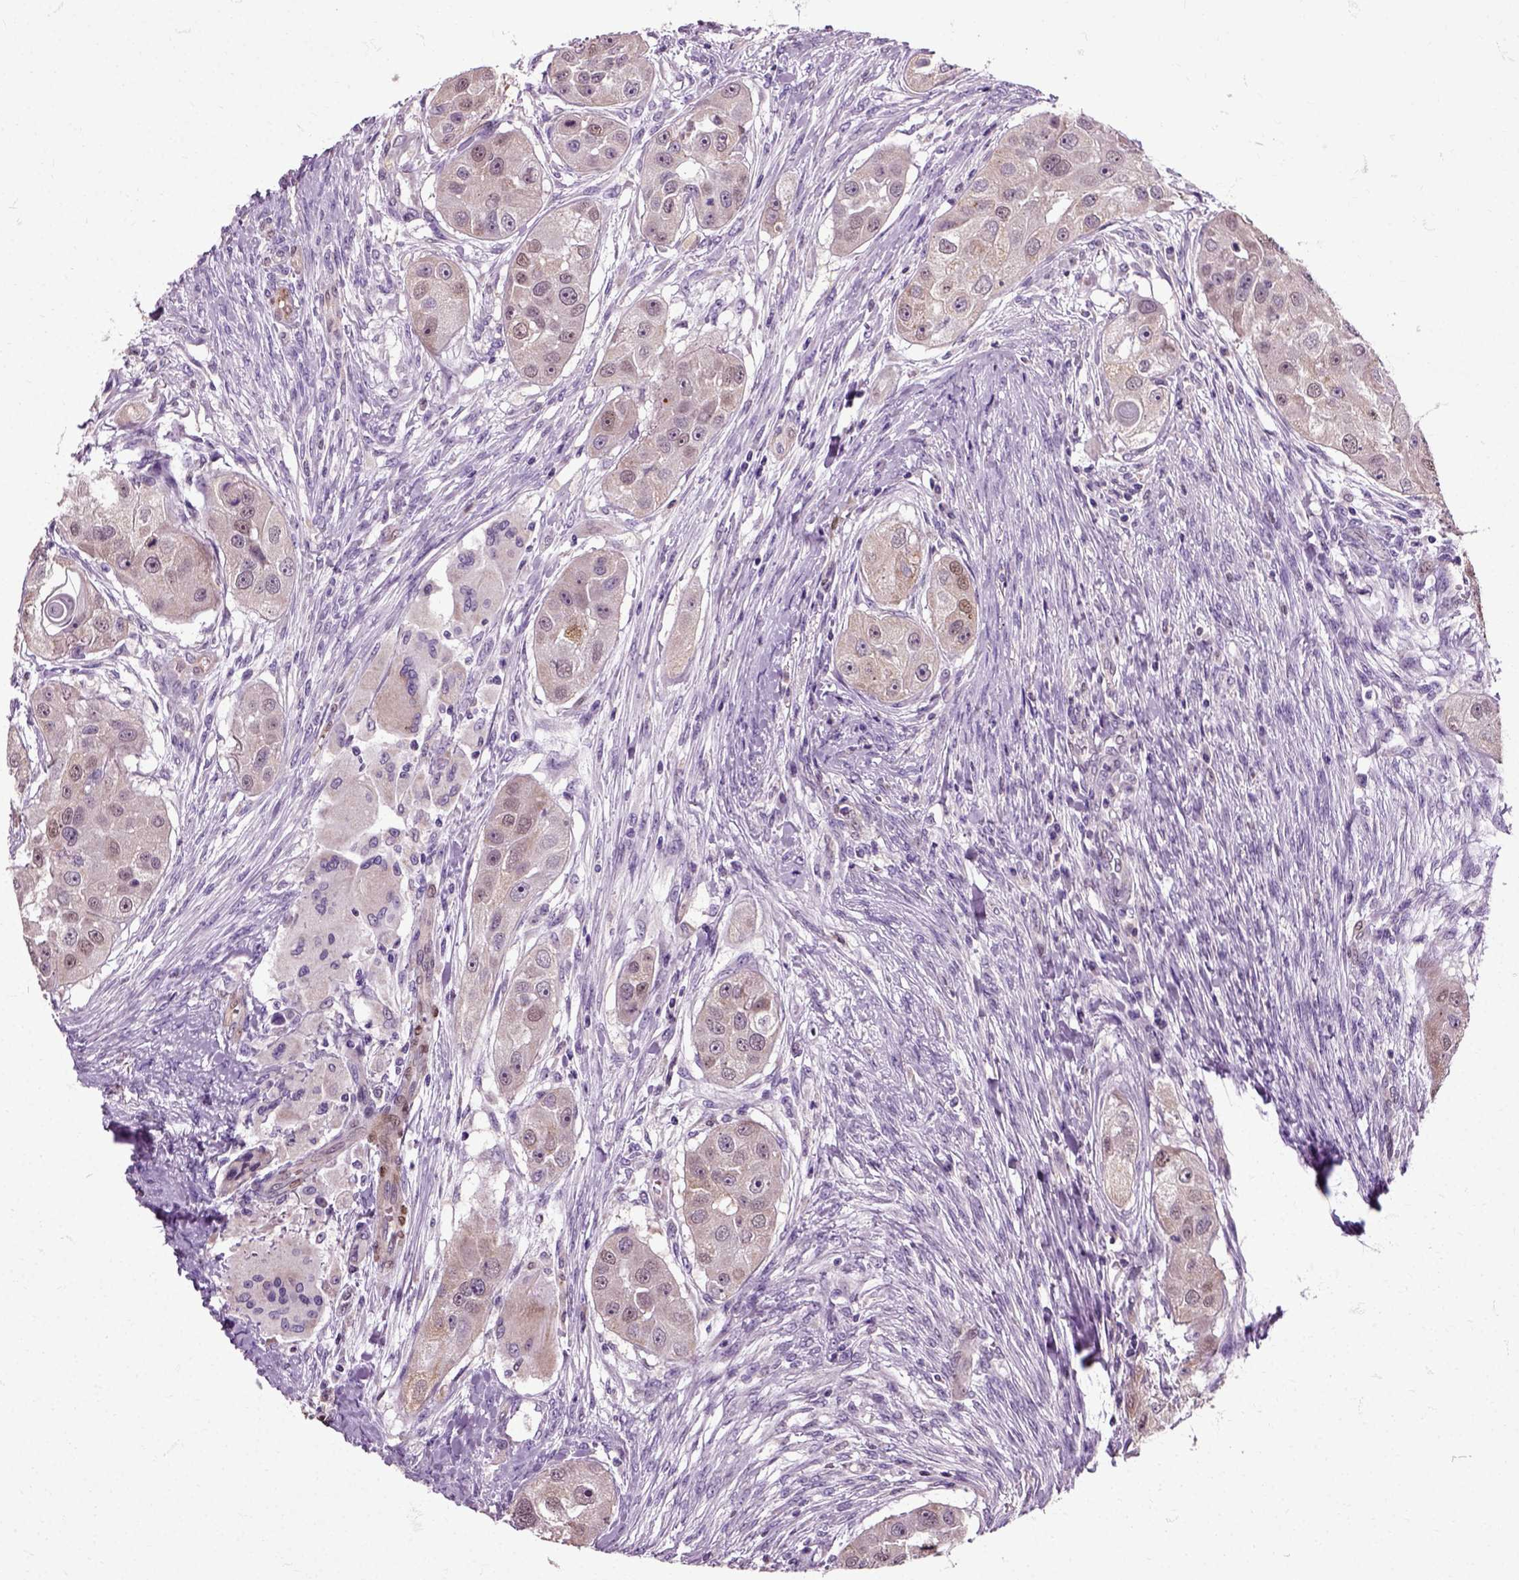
{"staining": {"intensity": "weak", "quantity": "<25%", "location": "cytoplasmic/membranous"}, "tissue": "head and neck cancer", "cell_type": "Tumor cells", "image_type": "cancer", "snomed": [{"axis": "morphology", "description": "Squamous cell carcinoma, NOS"}, {"axis": "topography", "description": "Head-Neck"}], "caption": "Head and neck cancer was stained to show a protein in brown. There is no significant expression in tumor cells.", "gene": "HSPA2", "patient": {"sex": "male", "age": 51}}